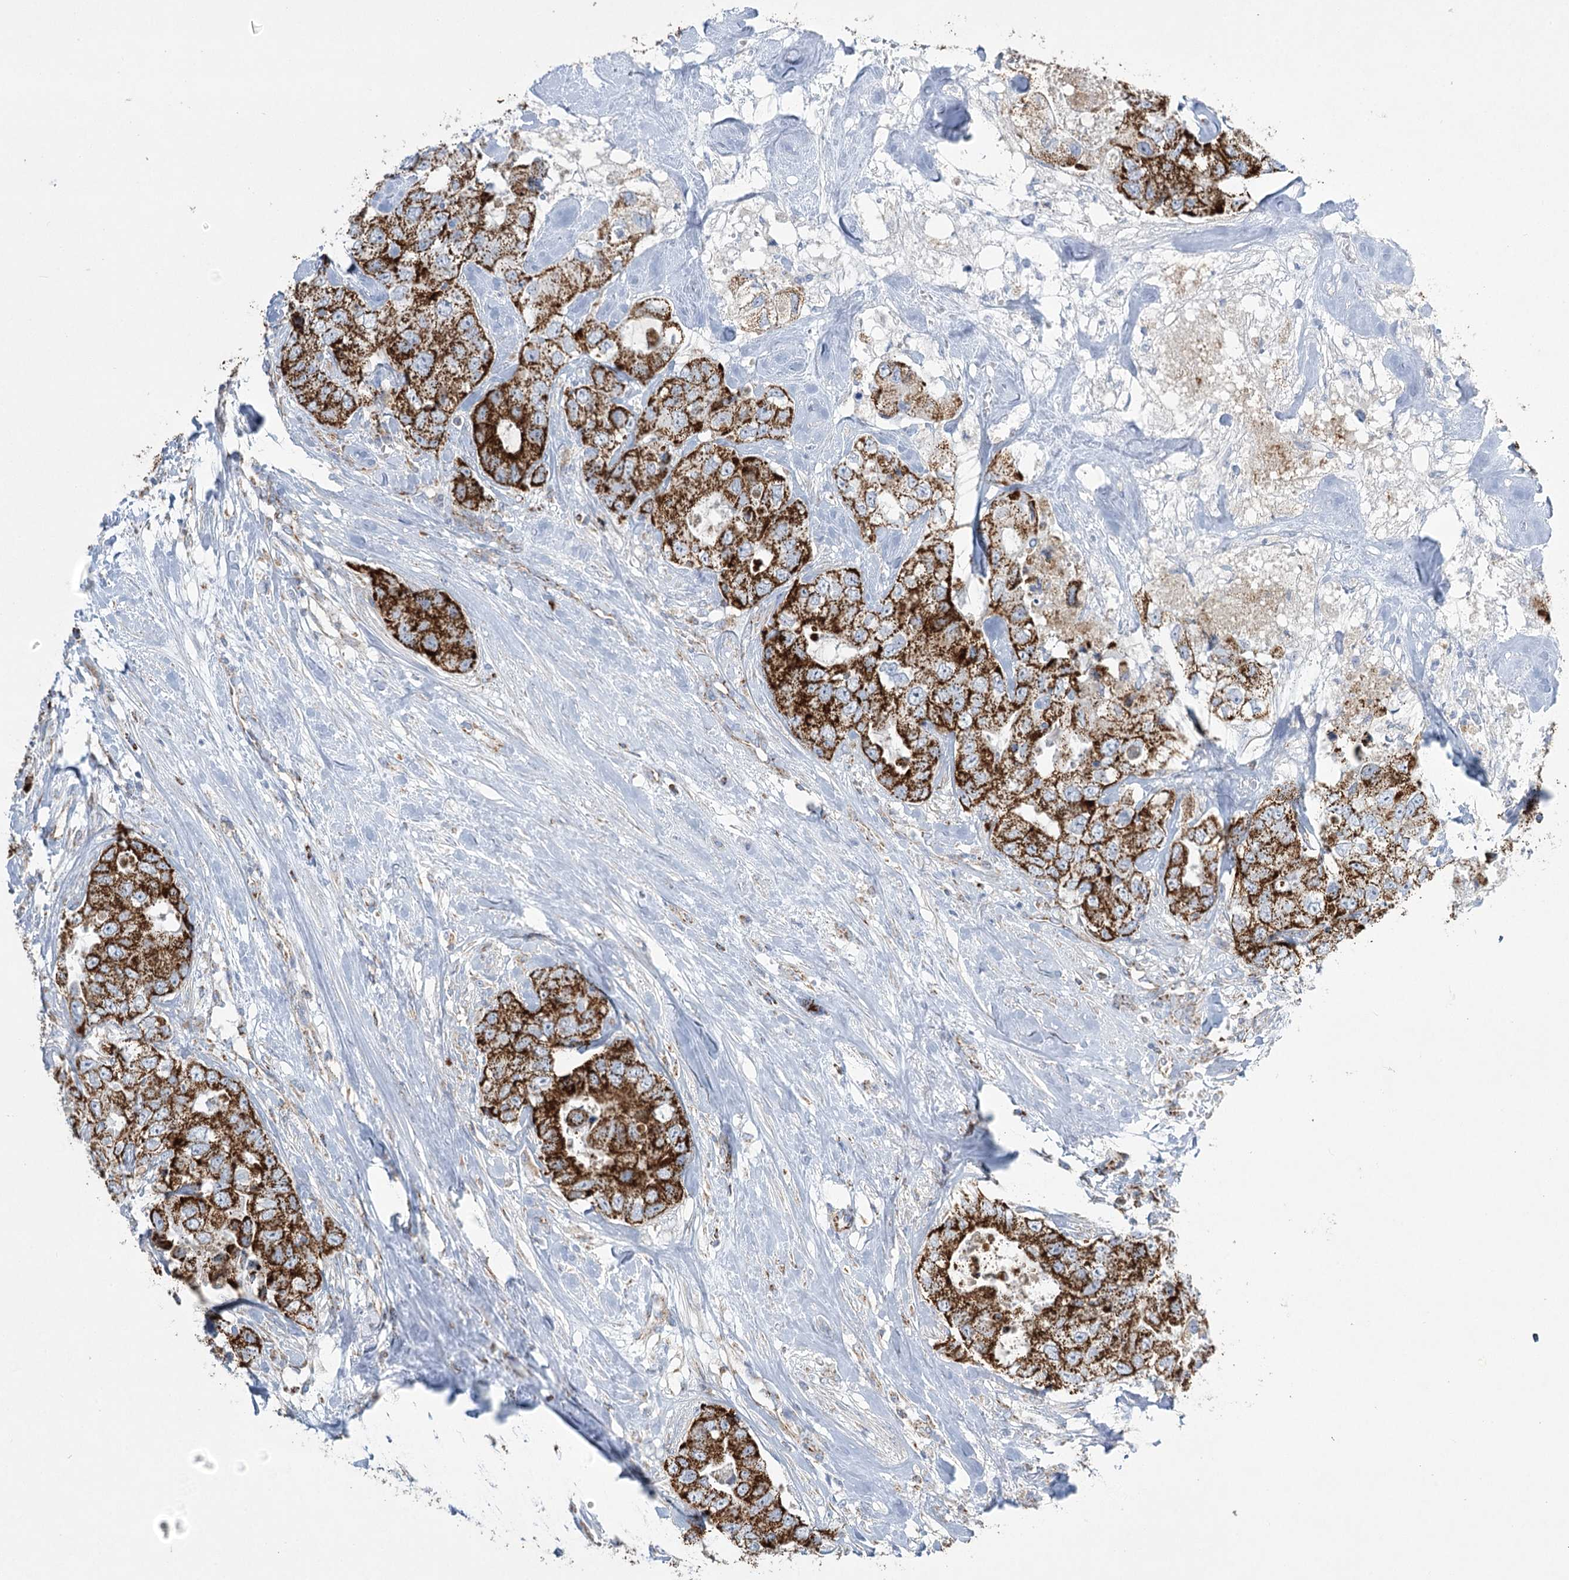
{"staining": {"intensity": "strong", "quantity": ">75%", "location": "cytoplasmic/membranous"}, "tissue": "breast cancer", "cell_type": "Tumor cells", "image_type": "cancer", "snomed": [{"axis": "morphology", "description": "Duct carcinoma"}, {"axis": "topography", "description": "Breast"}], "caption": "About >75% of tumor cells in human breast cancer (invasive ductal carcinoma) demonstrate strong cytoplasmic/membranous protein positivity as visualized by brown immunohistochemical staining.", "gene": "DHTKD1", "patient": {"sex": "female", "age": 62}}